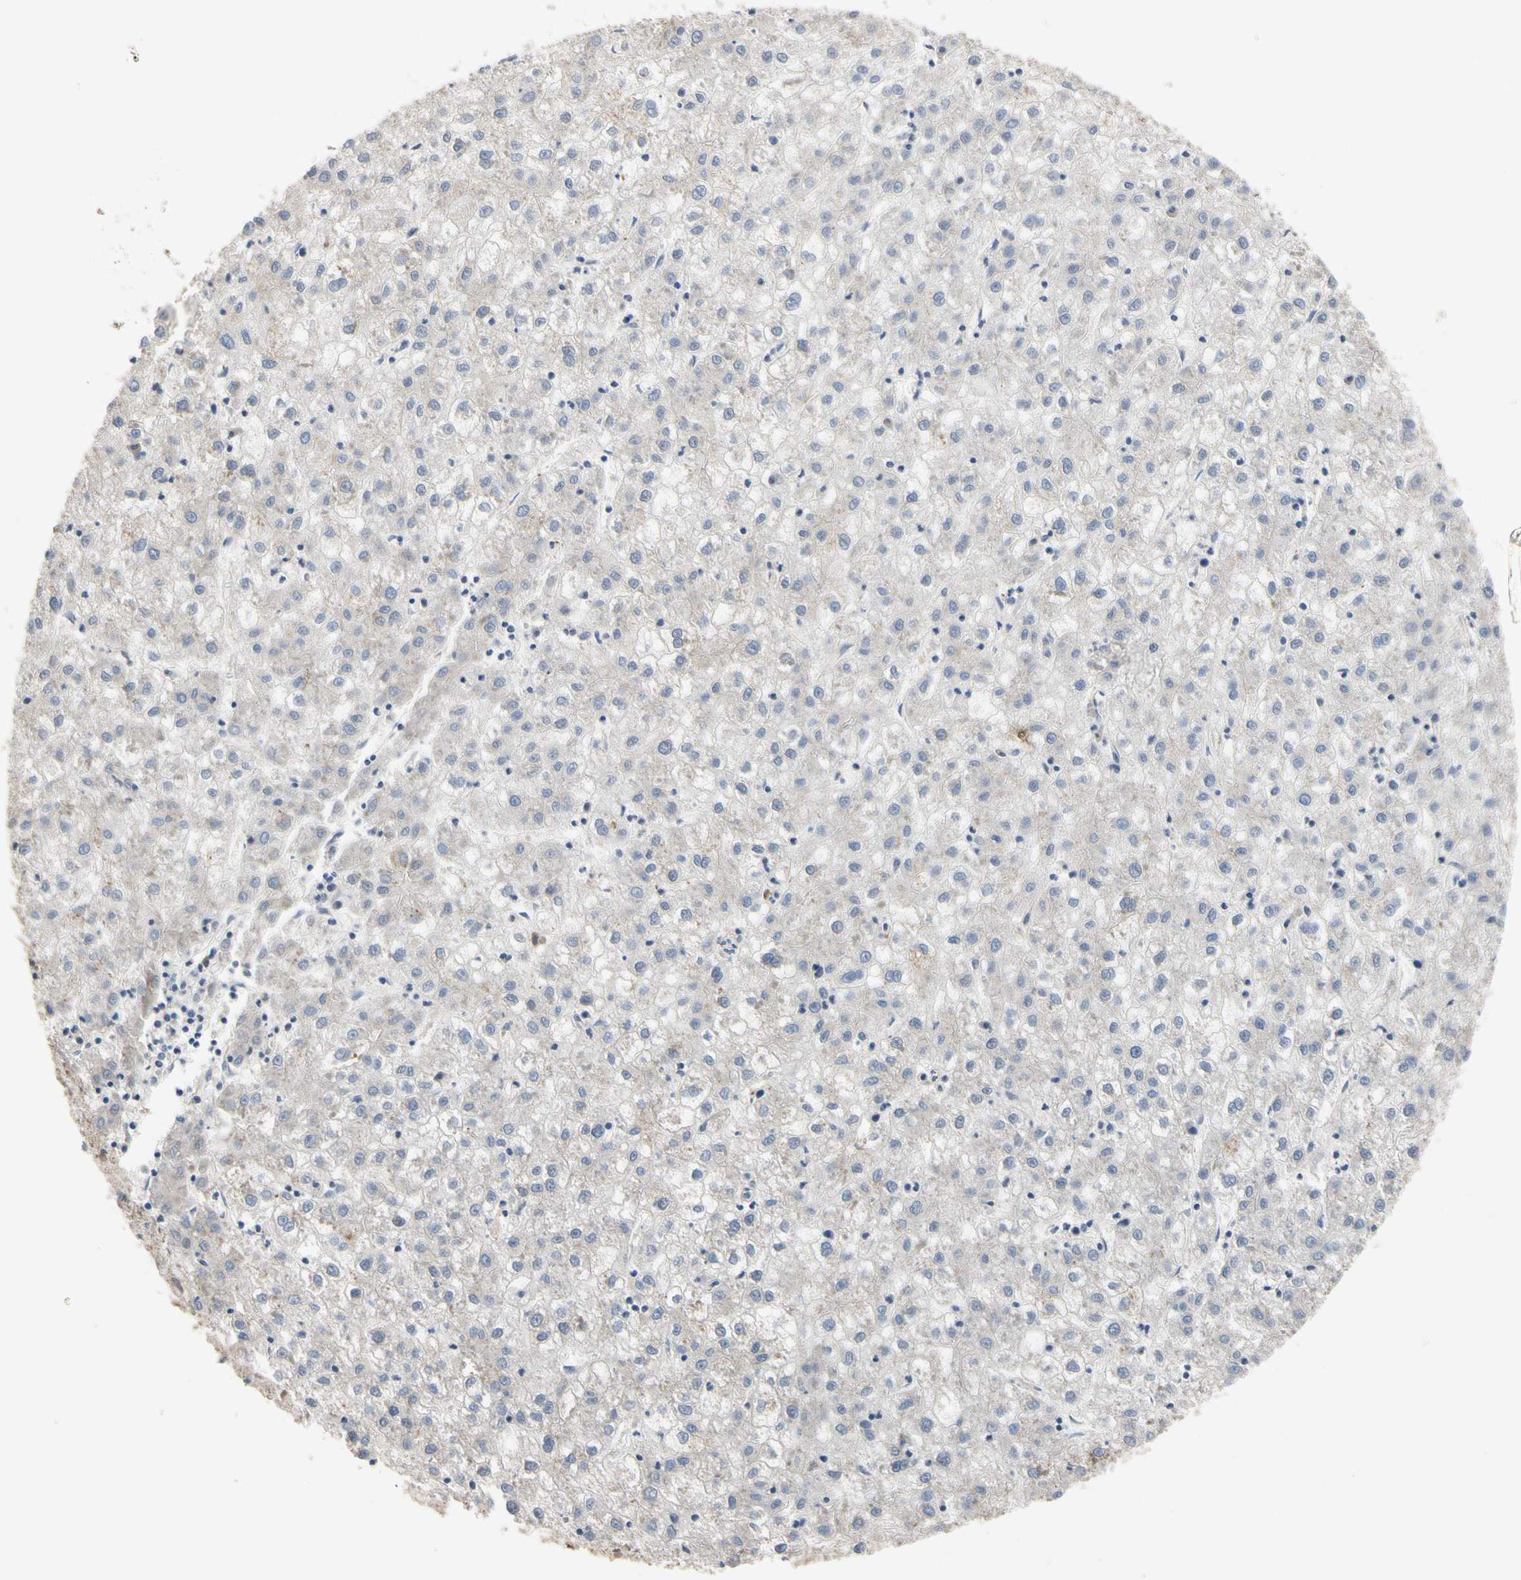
{"staining": {"intensity": "weak", "quantity": "25%-75%", "location": "cytoplasmic/membranous"}, "tissue": "liver cancer", "cell_type": "Tumor cells", "image_type": "cancer", "snomed": [{"axis": "morphology", "description": "Carcinoma, Hepatocellular, NOS"}, {"axis": "topography", "description": "Liver"}], "caption": "Tumor cells demonstrate low levels of weak cytoplasmic/membranous staining in approximately 25%-75% of cells in human liver hepatocellular carcinoma.", "gene": "DPP8", "patient": {"sex": "male", "age": 72}}